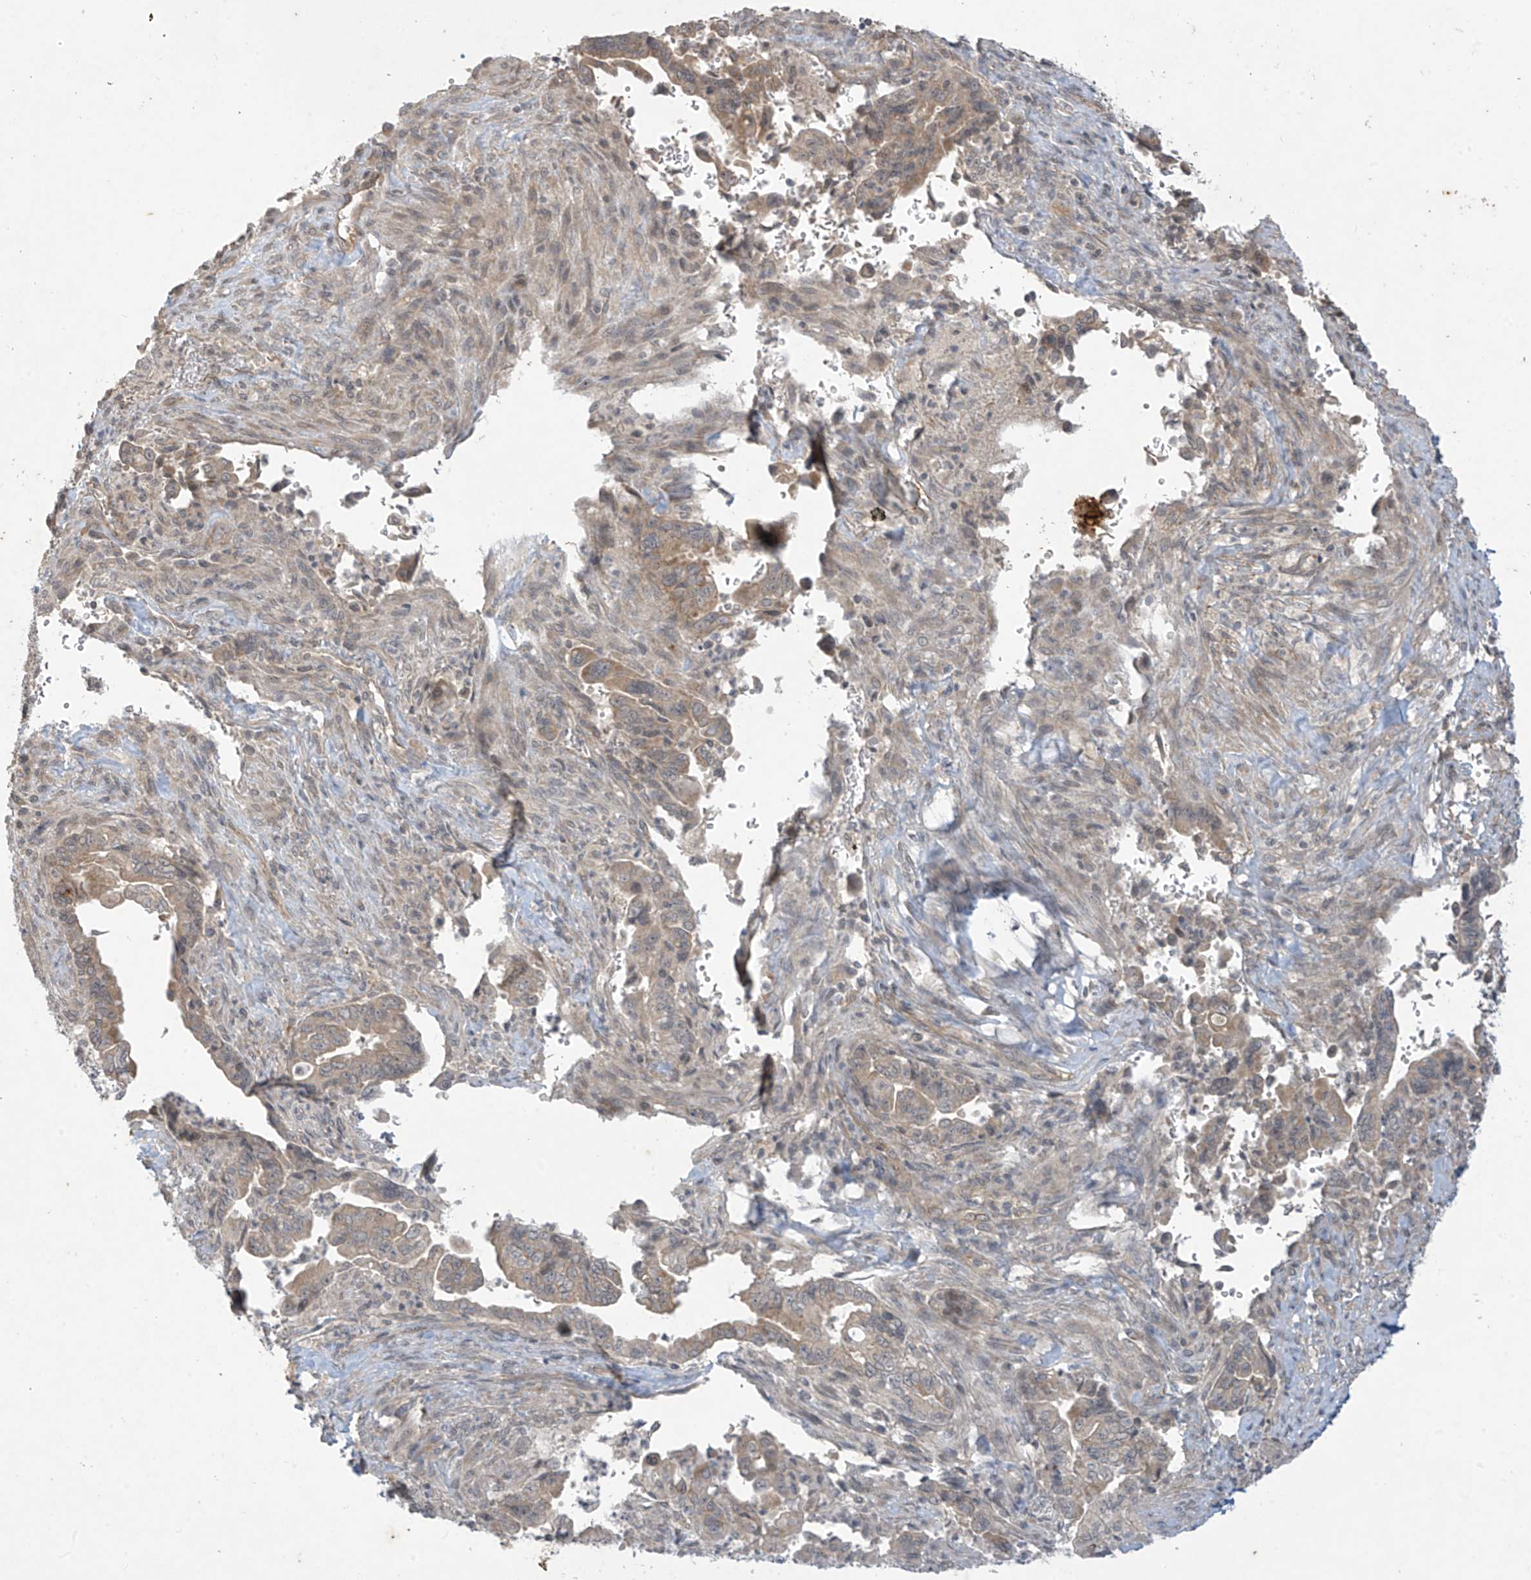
{"staining": {"intensity": "weak", "quantity": ">75%", "location": "cytoplasmic/membranous"}, "tissue": "pancreatic cancer", "cell_type": "Tumor cells", "image_type": "cancer", "snomed": [{"axis": "morphology", "description": "Adenocarcinoma, NOS"}, {"axis": "topography", "description": "Pancreas"}], "caption": "Immunohistochemistry staining of pancreatic cancer (adenocarcinoma), which demonstrates low levels of weak cytoplasmic/membranous expression in about >75% of tumor cells indicating weak cytoplasmic/membranous protein positivity. The staining was performed using DAB (3,3'-diaminobenzidine) (brown) for protein detection and nuclei were counterstained in hematoxylin (blue).", "gene": "DGKQ", "patient": {"sex": "male", "age": 70}}